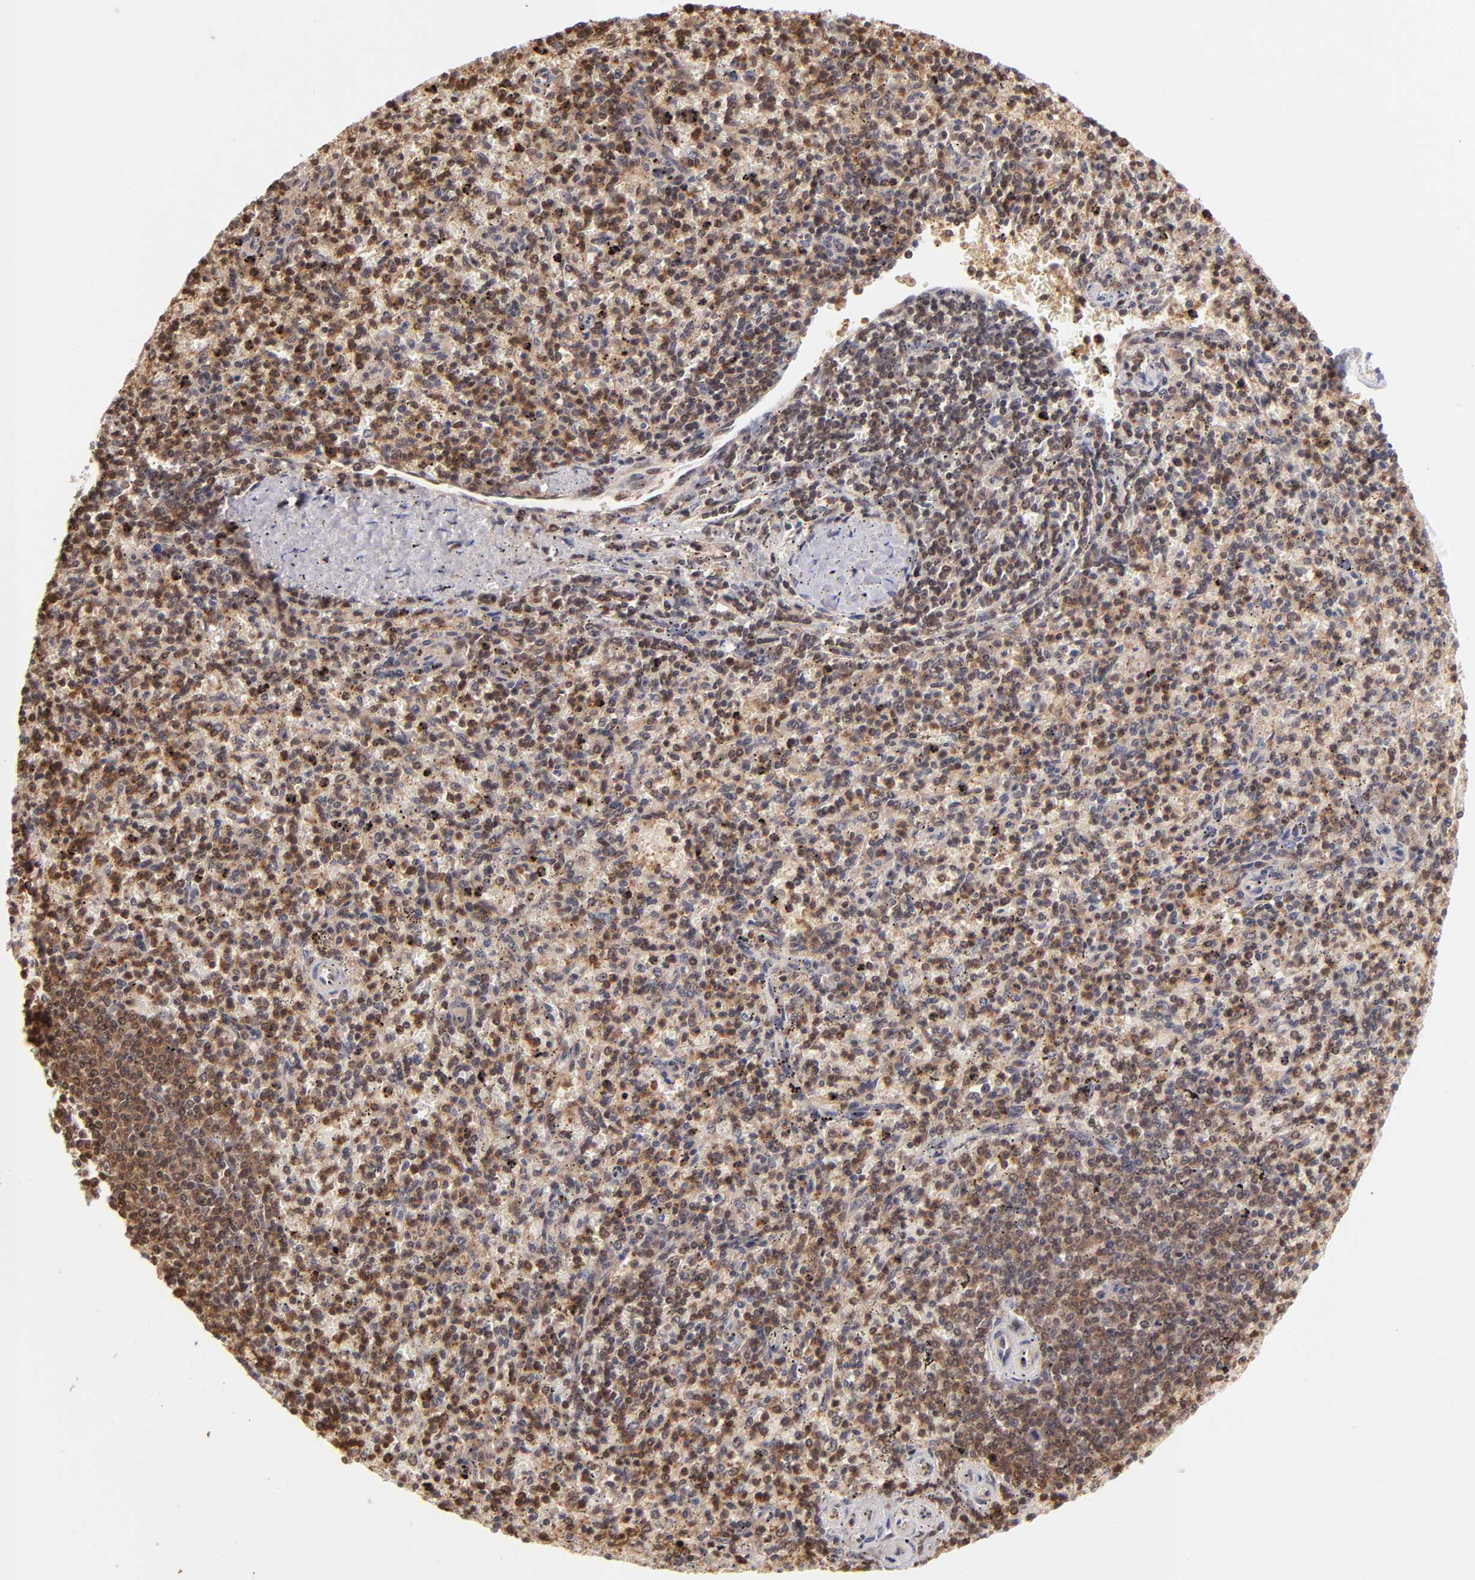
{"staining": {"intensity": "moderate", "quantity": ">75%", "location": "cytoplasmic/membranous,nuclear"}, "tissue": "spleen", "cell_type": "Cells in red pulp", "image_type": "normal", "snomed": [{"axis": "morphology", "description": "Normal tissue, NOS"}, {"axis": "topography", "description": "Spleen"}], "caption": "Approximately >75% of cells in red pulp in benign human spleen show moderate cytoplasmic/membranous,nuclear protein staining as visualized by brown immunohistochemical staining.", "gene": "YWHAB", "patient": {"sex": "male", "age": 72}}